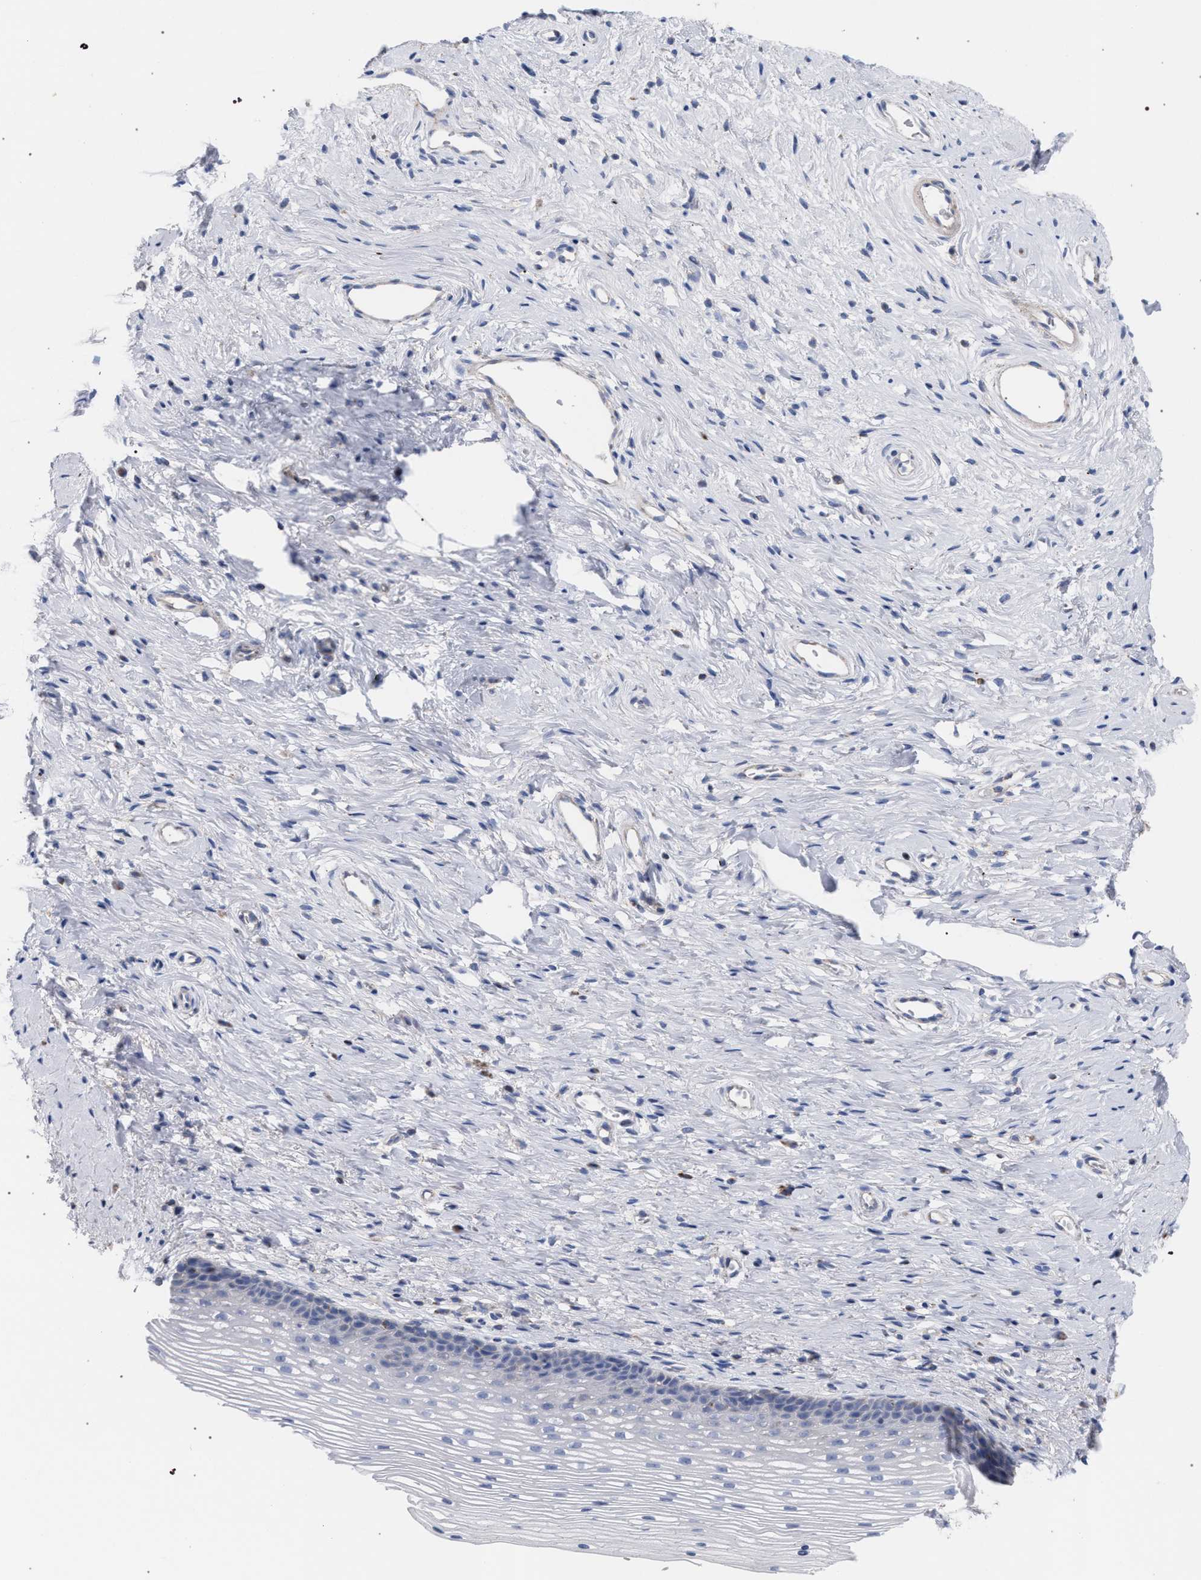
{"staining": {"intensity": "weak", "quantity": ">75%", "location": "cytoplasmic/membranous"}, "tissue": "cervix", "cell_type": "Glandular cells", "image_type": "normal", "snomed": [{"axis": "morphology", "description": "Normal tissue, NOS"}, {"axis": "topography", "description": "Cervix"}], "caption": "Human cervix stained with a brown dye displays weak cytoplasmic/membranous positive positivity in approximately >75% of glandular cells.", "gene": "ECI2", "patient": {"sex": "female", "age": 77}}